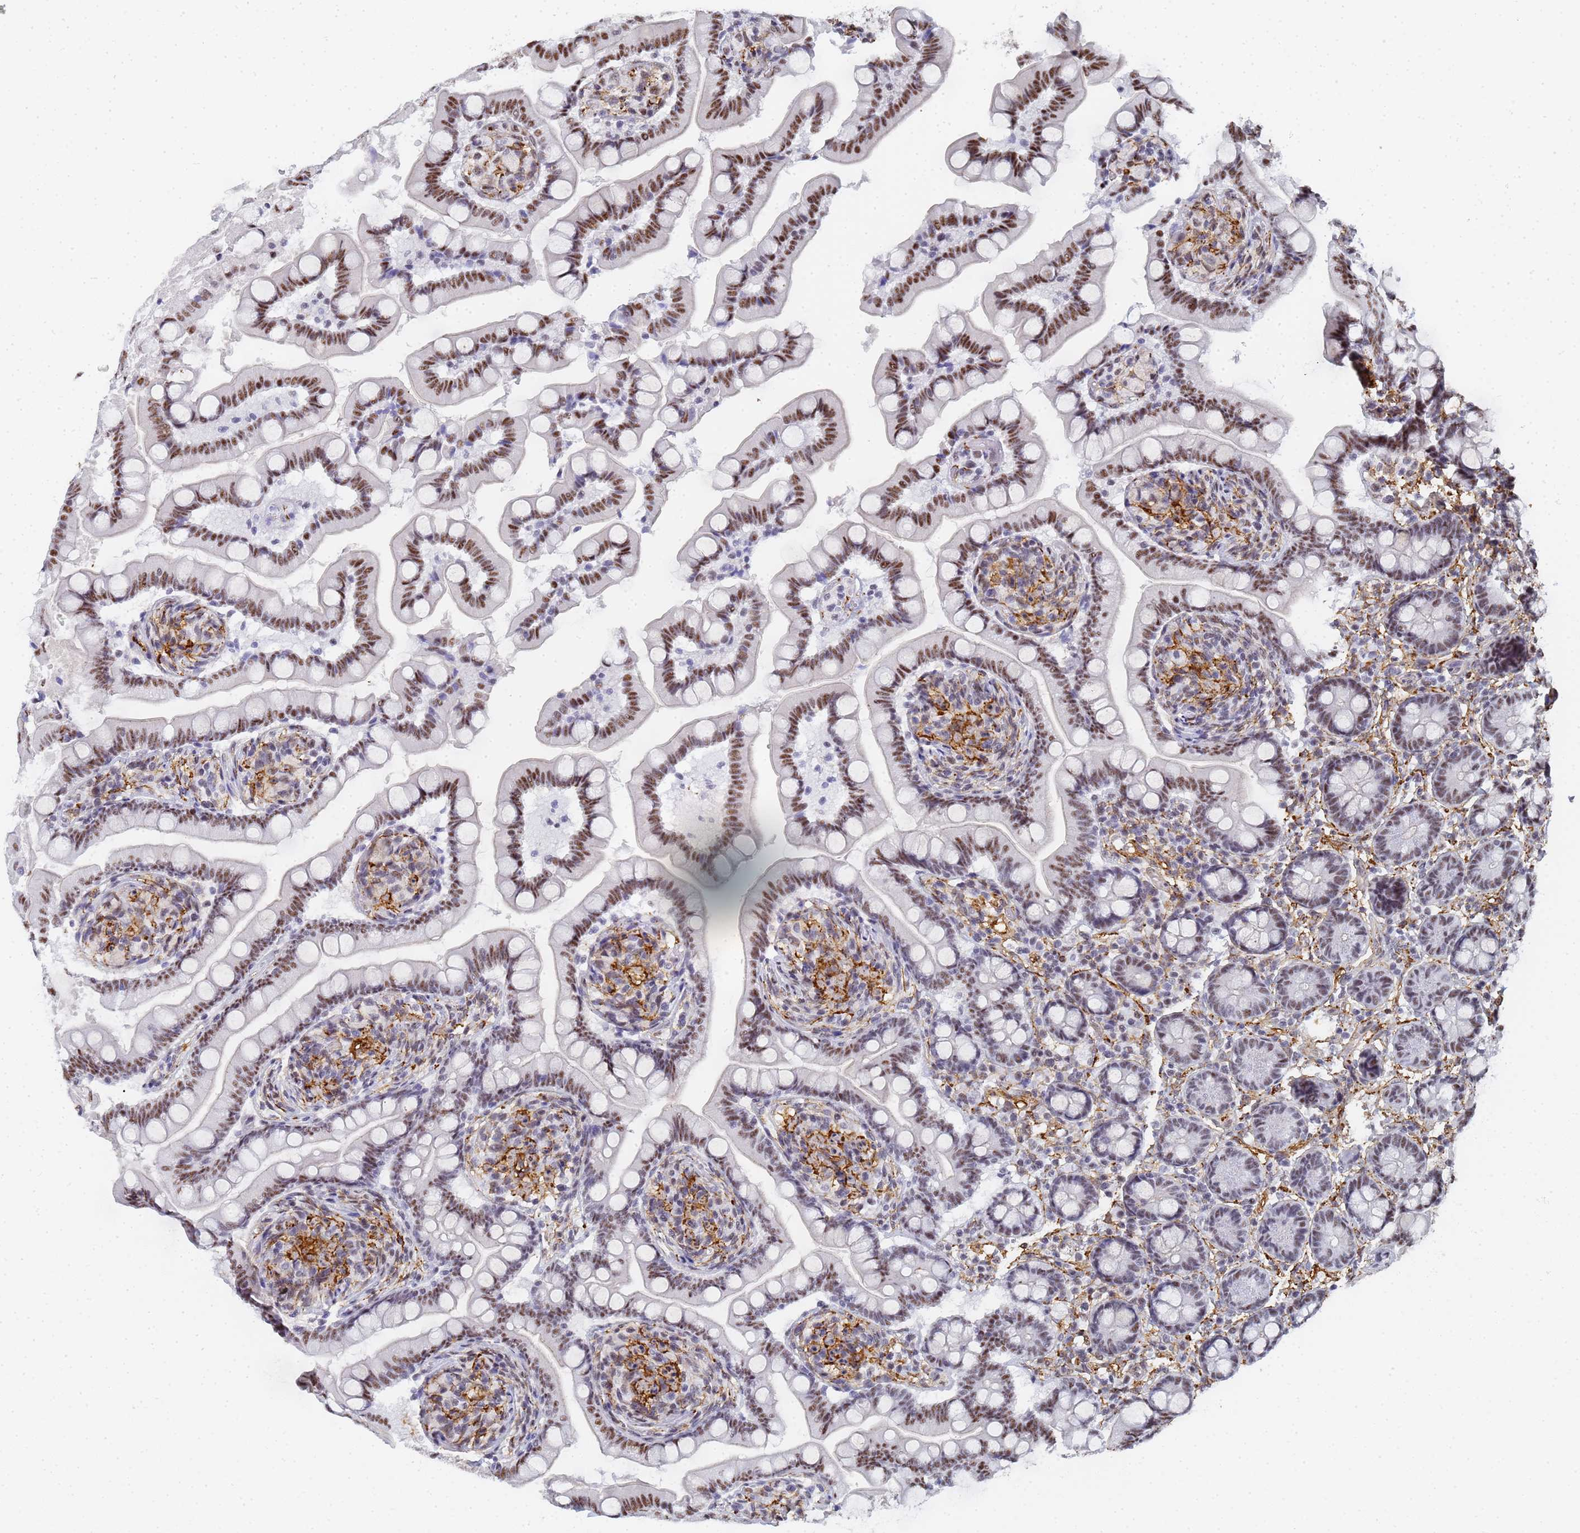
{"staining": {"intensity": "strong", "quantity": ">75%", "location": "nuclear"}, "tissue": "small intestine", "cell_type": "Glandular cells", "image_type": "normal", "snomed": [{"axis": "morphology", "description": "Normal tissue, NOS"}, {"axis": "topography", "description": "Small intestine"}], "caption": "Protein expression analysis of unremarkable human small intestine reveals strong nuclear expression in approximately >75% of glandular cells.", "gene": "PRRT4", "patient": {"sex": "female", "age": 64}}